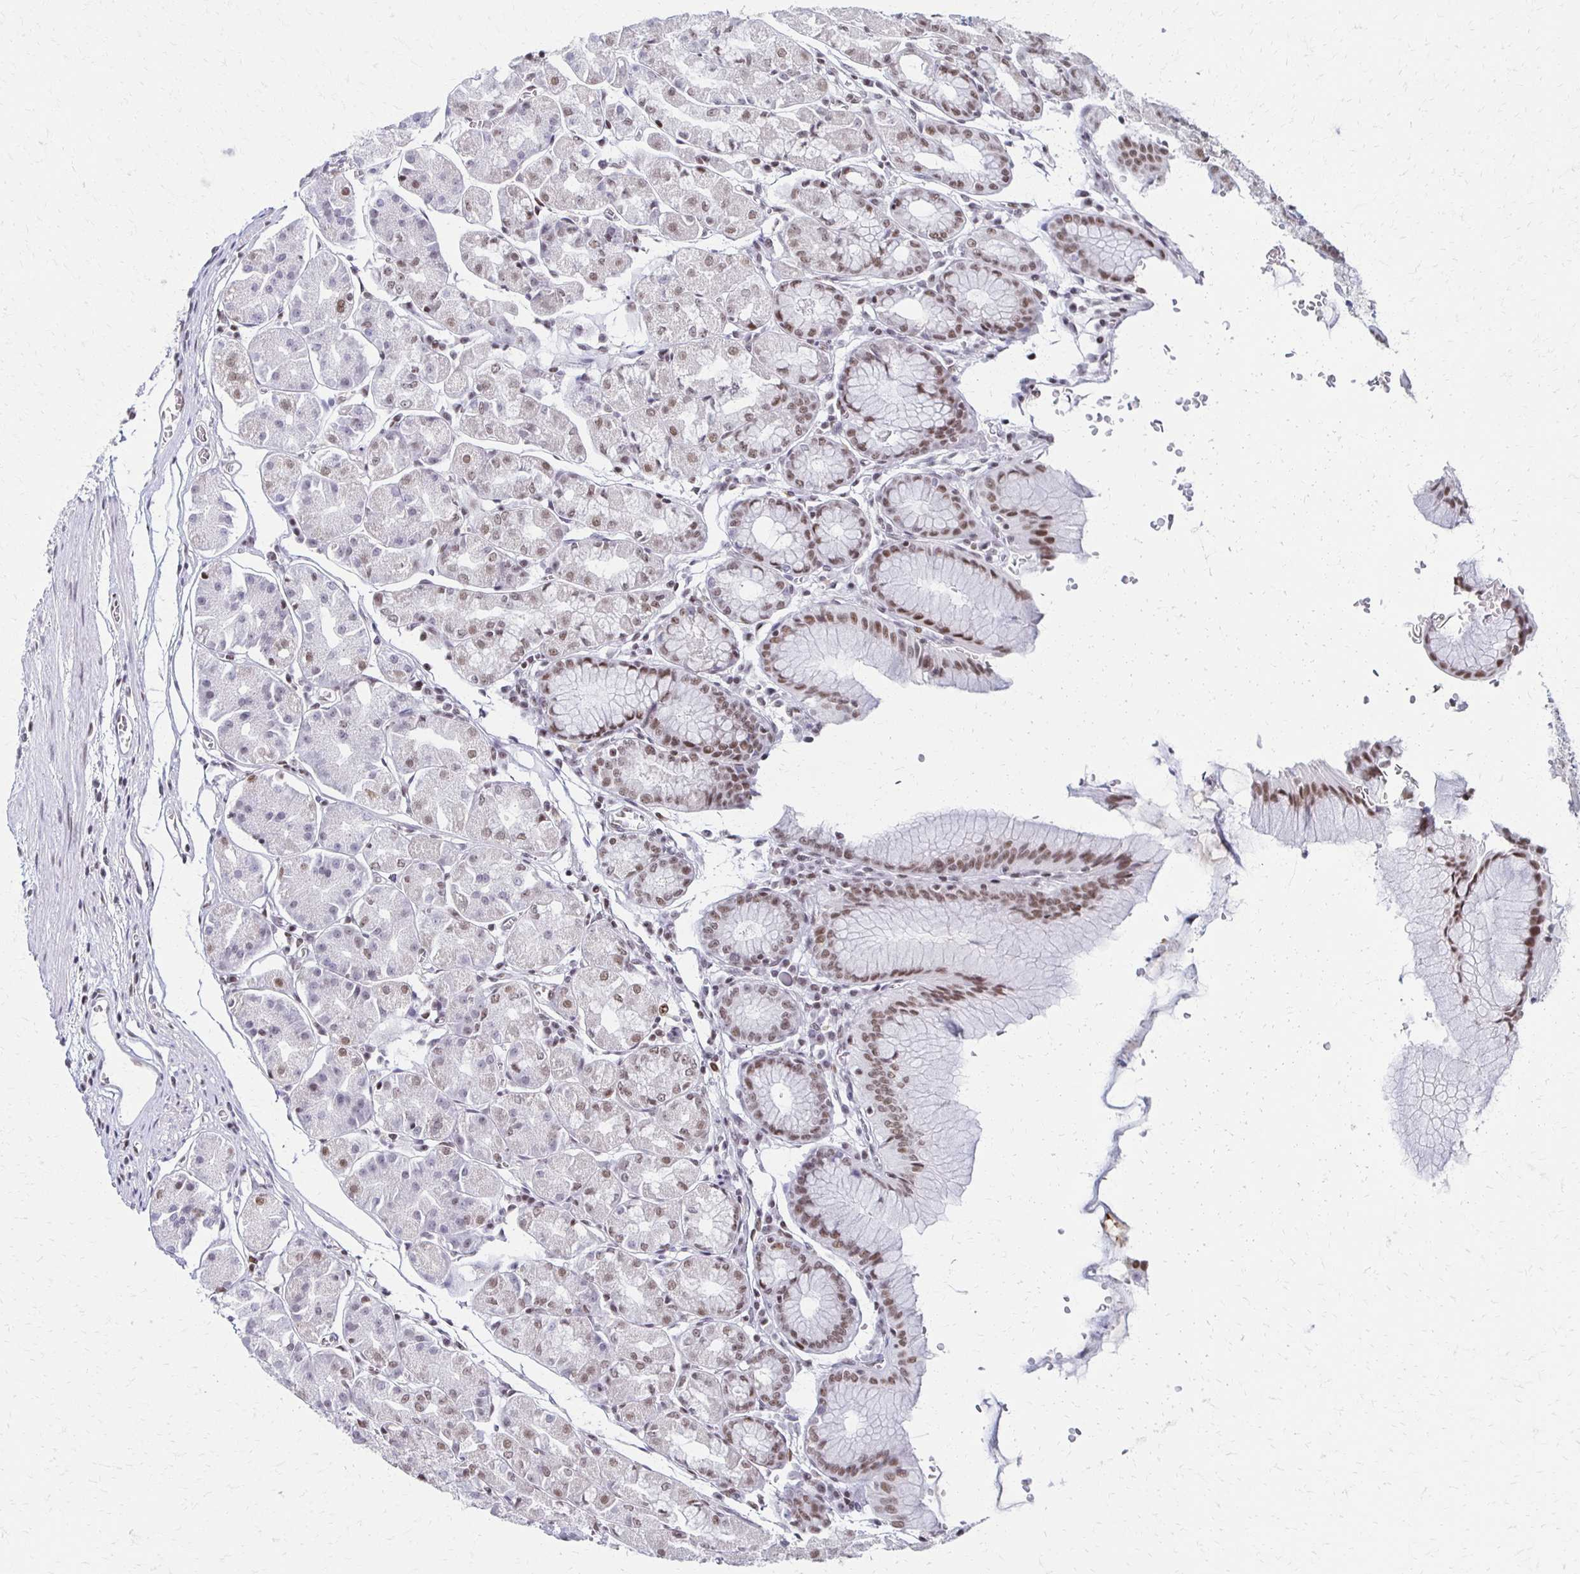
{"staining": {"intensity": "moderate", "quantity": "25%-75%", "location": "nuclear"}, "tissue": "stomach", "cell_type": "Glandular cells", "image_type": "normal", "snomed": [{"axis": "morphology", "description": "Normal tissue, NOS"}, {"axis": "topography", "description": "Stomach"}], "caption": "Protein expression analysis of benign stomach shows moderate nuclear positivity in about 25%-75% of glandular cells.", "gene": "IRF7", "patient": {"sex": "male", "age": 55}}